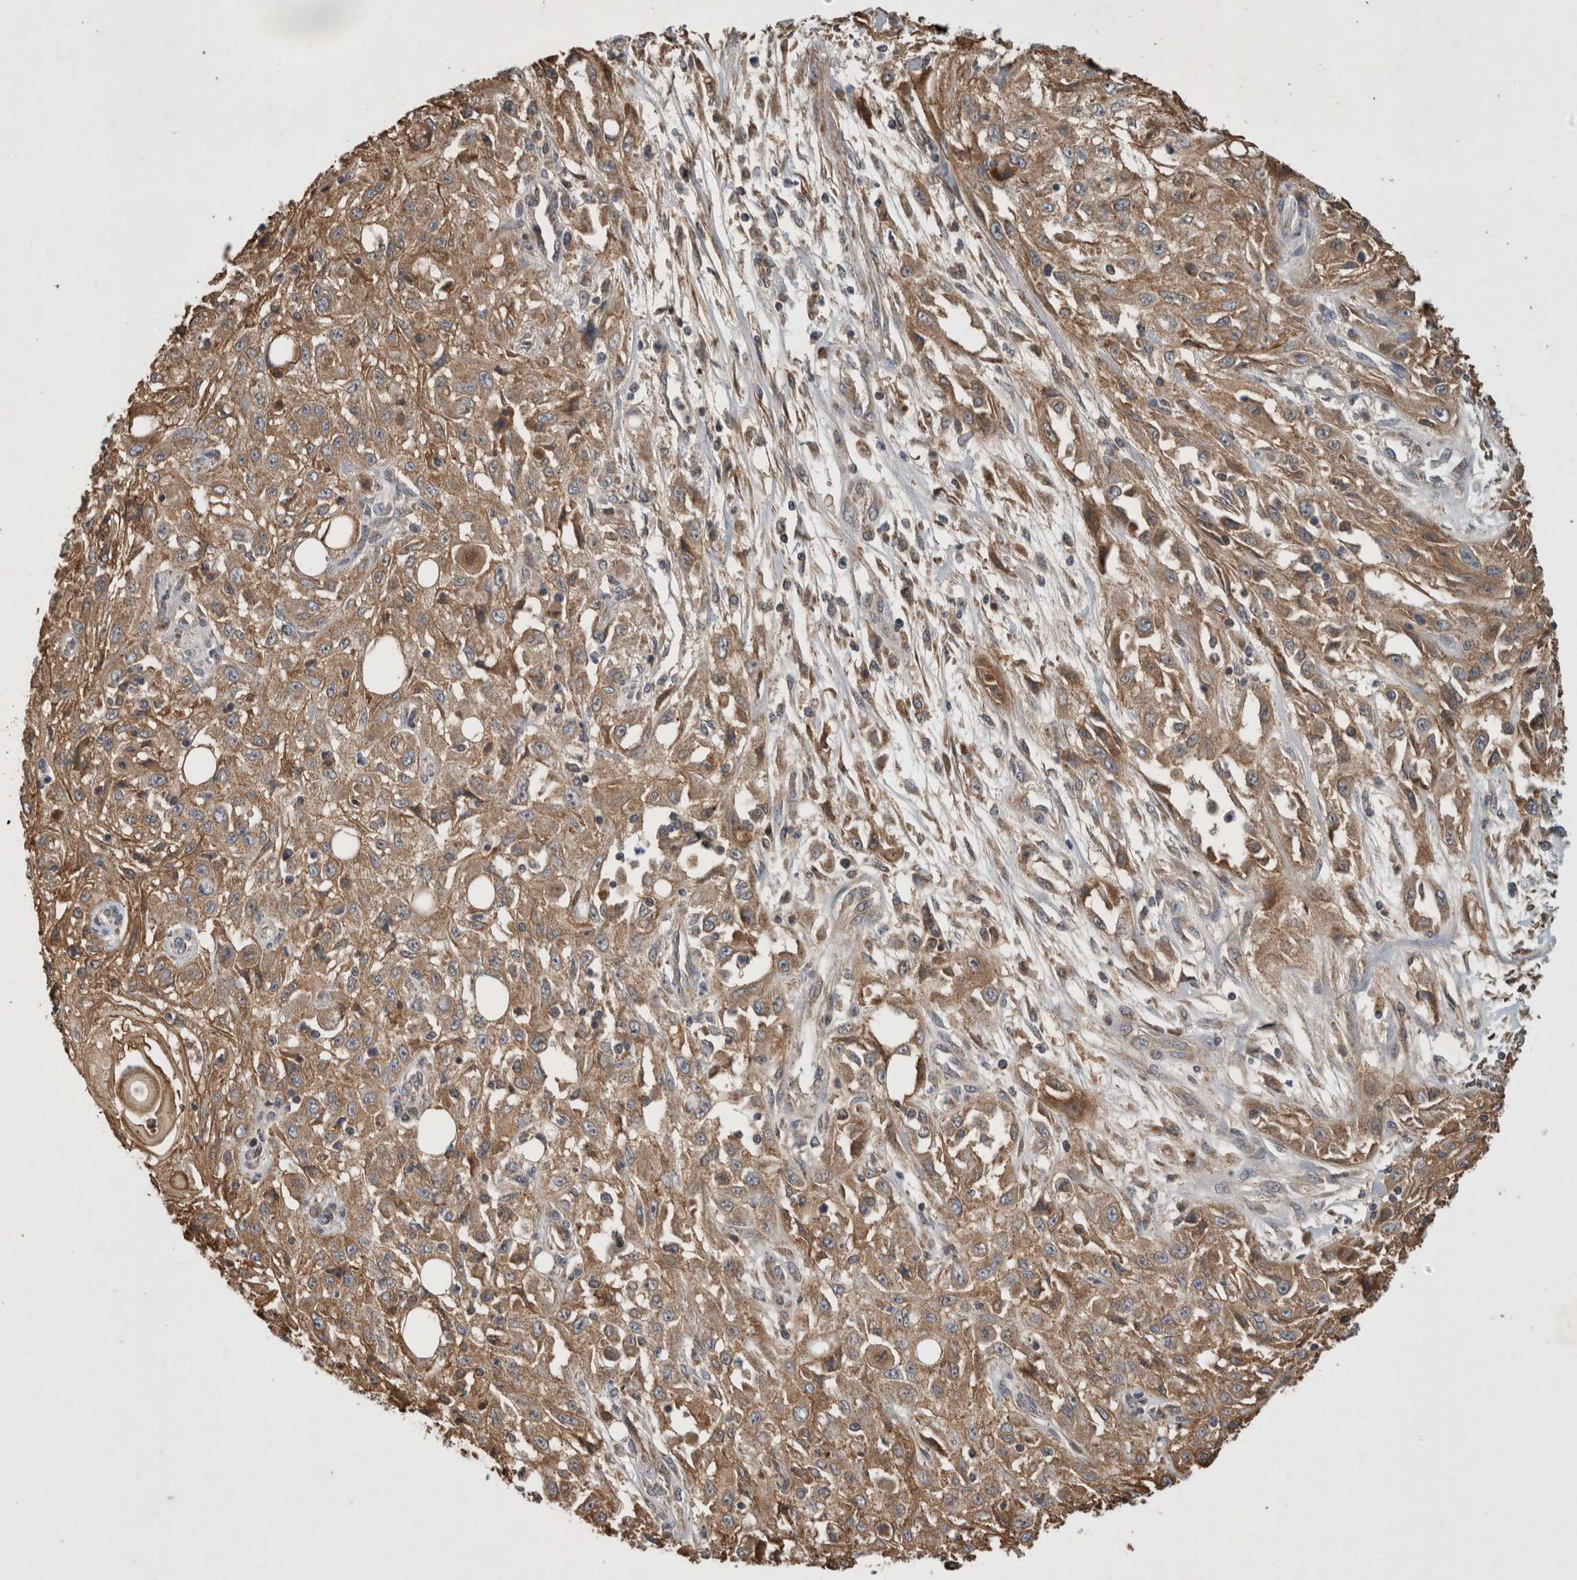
{"staining": {"intensity": "moderate", "quantity": ">75%", "location": "cytoplasmic/membranous"}, "tissue": "skin cancer", "cell_type": "Tumor cells", "image_type": "cancer", "snomed": [{"axis": "morphology", "description": "Squamous cell carcinoma, NOS"}, {"axis": "morphology", "description": "Squamous cell carcinoma, metastatic, NOS"}, {"axis": "topography", "description": "Skin"}, {"axis": "topography", "description": "Lymph node"}], "caption": "IHC staining of skin cancer, which displays medium levels of moderate cytoplasmic/membranous positivity in about >75% of tumor cells indicating moderate cytoplasmic/membranous protein positivity. The staining was performed using DAB (3,3'-diaminobenzidine) (brown) for protein detection and nuclei were counterstained in hematoxylin (blue).", "gene": "SERAC1", "patient": {"sex": "male", "age": 75}}